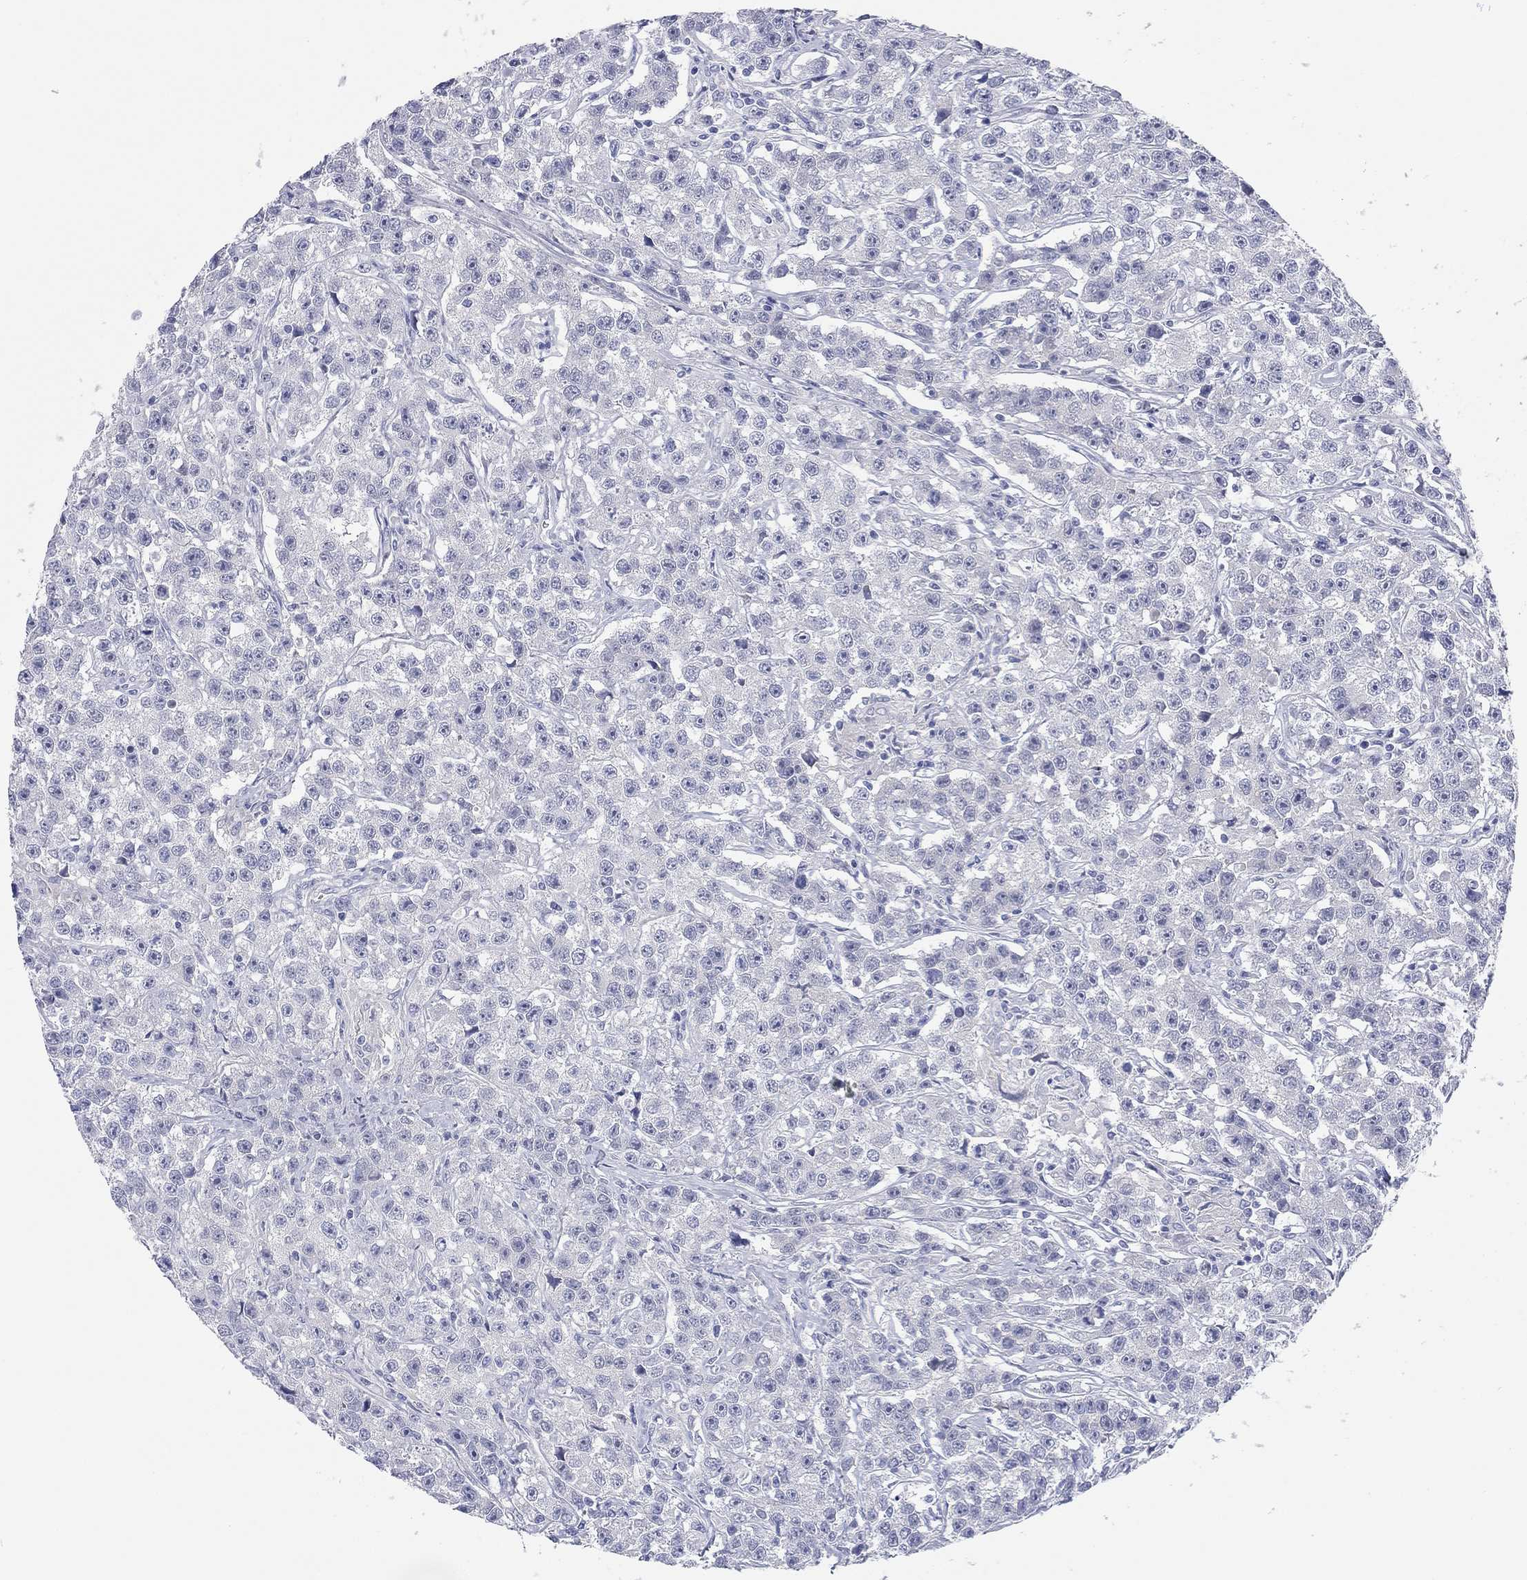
{"staining": {"intensity": "negative", "quantity": "none", "location": "none"}, "tissue": "testis cancer", "cell_type": "Tumor cells", "image_type": "cancer", "snomed": [{"axis": "morphology", "description": "Seminoma, NOS"}, {"axis": "topography", "description": "Testis"}], "caption": "High magnification brightfield microscopy of seminoma (testis) stained with DAB (3,3'-diaminobenzidine) (brown) and counterstained with hematoxylin (blue): tumor cells show no significant staining.", "gene": "TMEM221", "patient": {"sex": "male", "age": 59}}